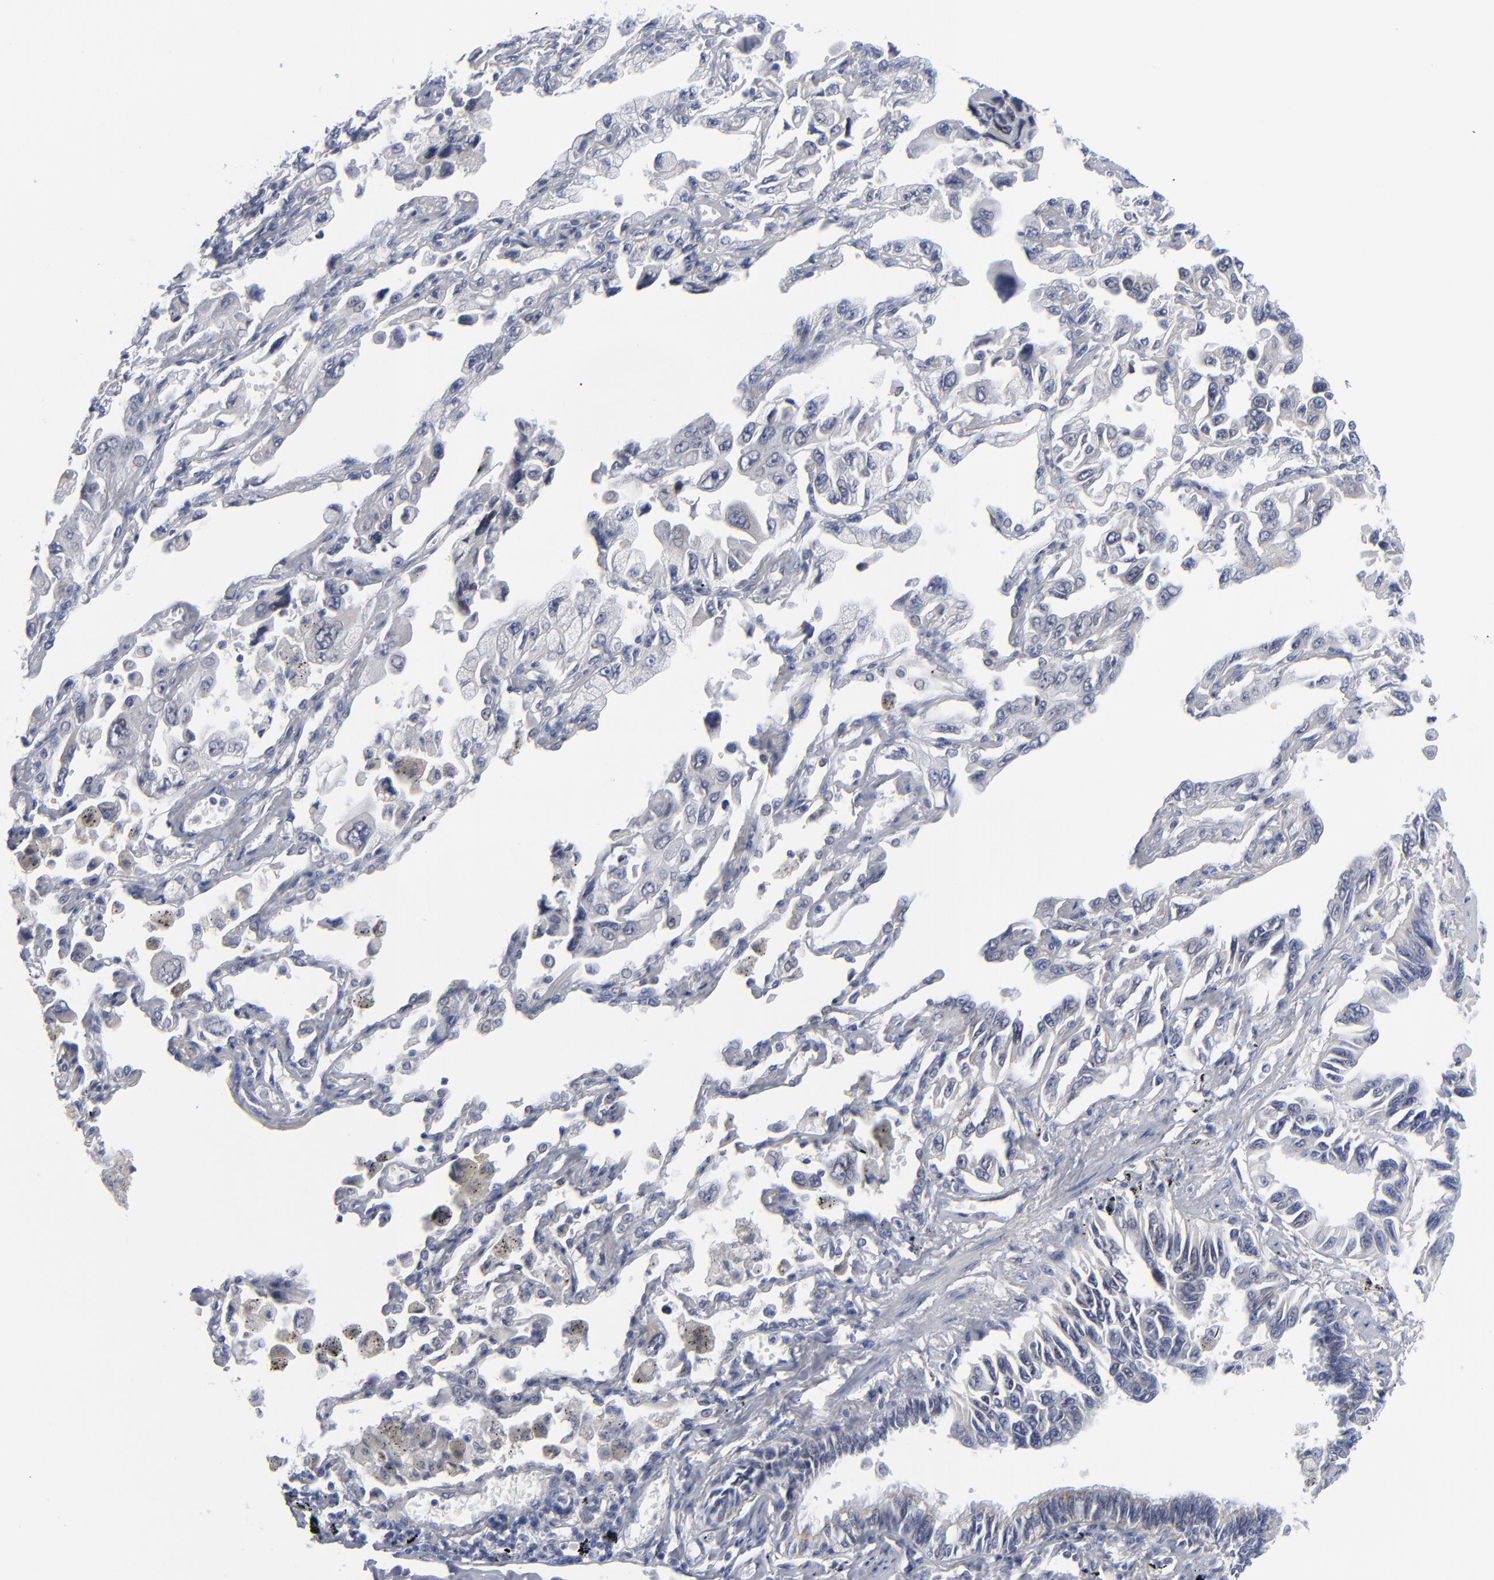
{"staining": {"intensity": "negative", "quantity": "none", "location": "none"}, "tissue": "lung cancer", "cell_type": "Tumor cells", "image_type": "cancer", "snomed": [{"axis": "morphology", "description": "Adenocarcinoma, NOS"}, {"axis": "topography", "description": "Lung"}], "caption": "High power microscopy photomicrograph of an IHC histopathology image of lung cancer, revealing no significant staining in tumor cells.", "gene": "NUP88", "patient": {"sex": "male", "age": 64}}